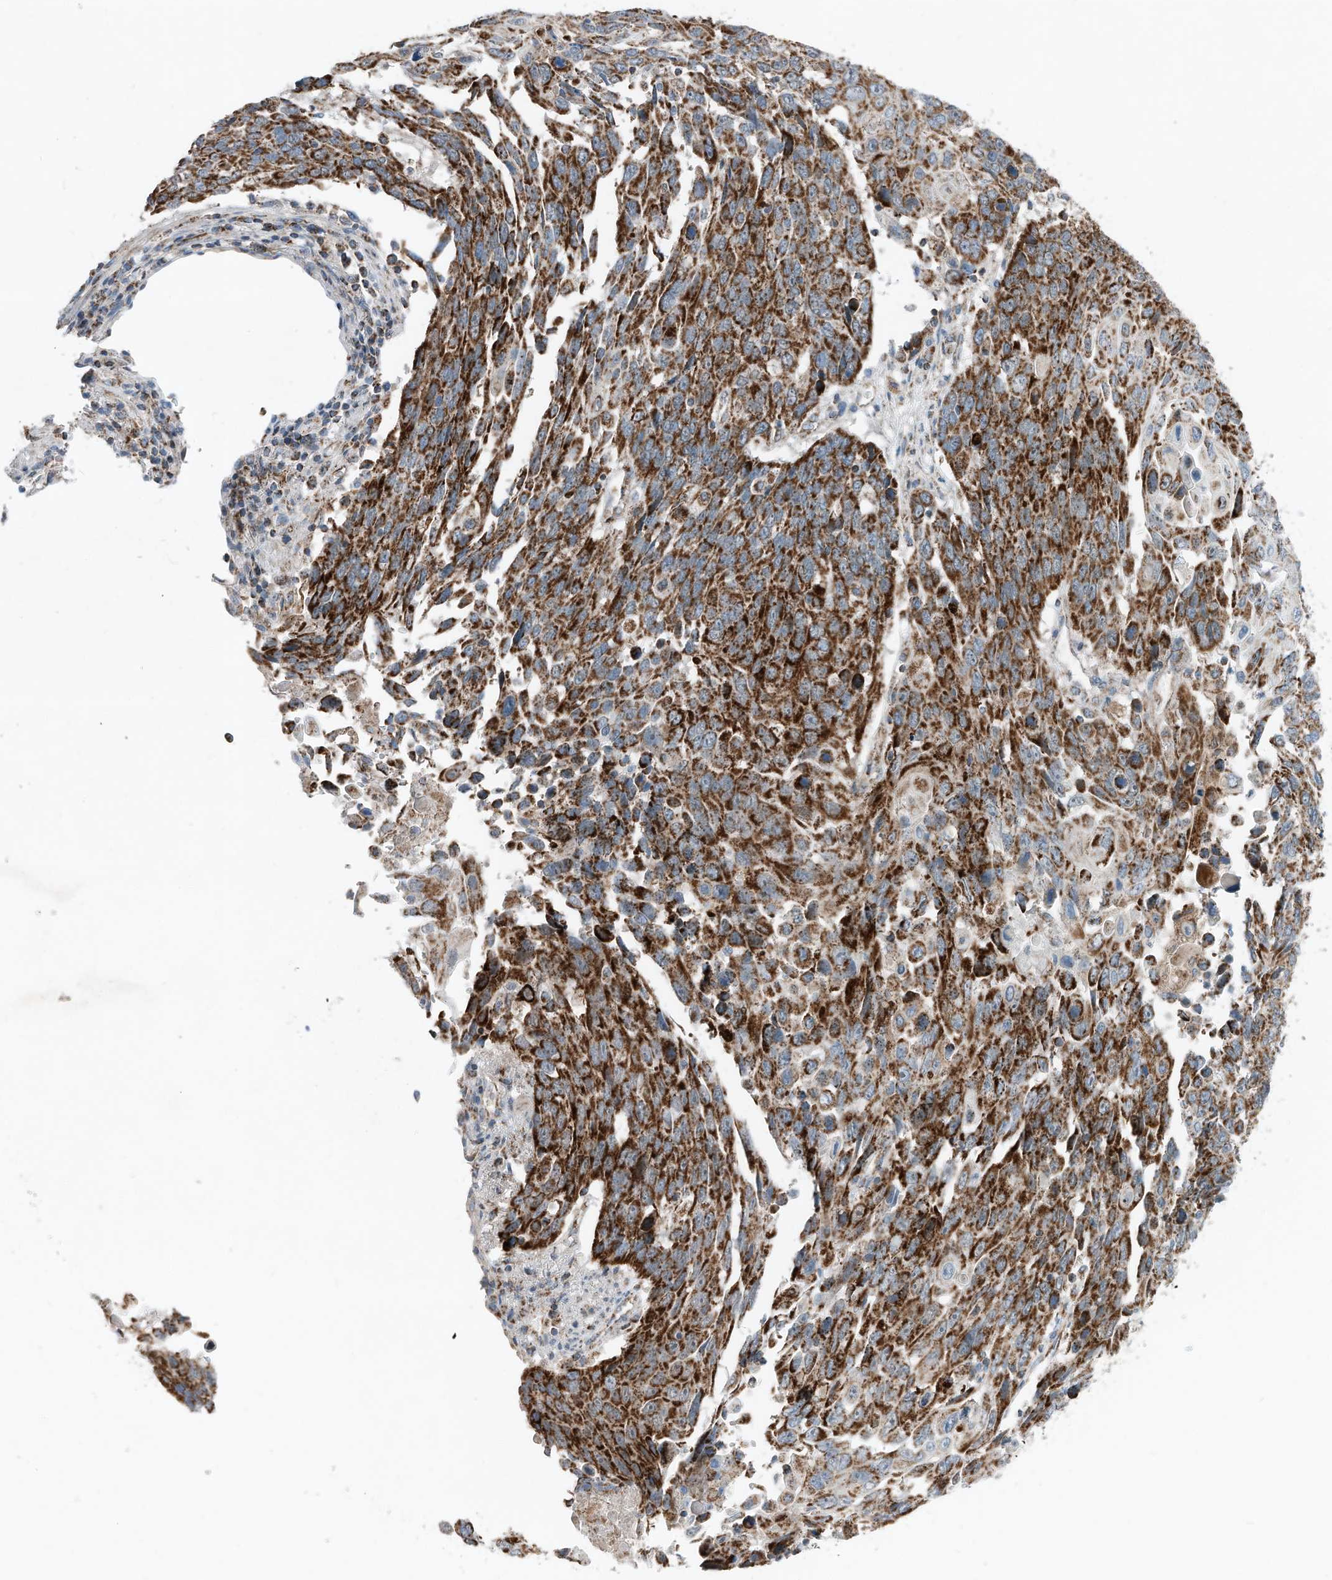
{"staining": {"intensity": "strong", "quantity": ">75%", "location": "cytoplasmic/membranous"}, "tissue": "lung cancer", "cell_type": "Tumor cells", "image_type": "cancer", "snomed": [{"axis": "morphology", "description": "Squamous cell carcinoma, NOS"}, {"axis": "topography", "description": "Lung"}], "caption": "IHC histopathology image of neoplastic tissue: lung cancer (squamous cell carcinoma) stained using IHC shows high levels of strong protein expression localized specifically in the cytoplasmic/membranous of tumor cells, appearing as a cytoplasmic/membranous brown color.", "gene": "RMND1", "patient": {"sex": "male", "age": 66}}